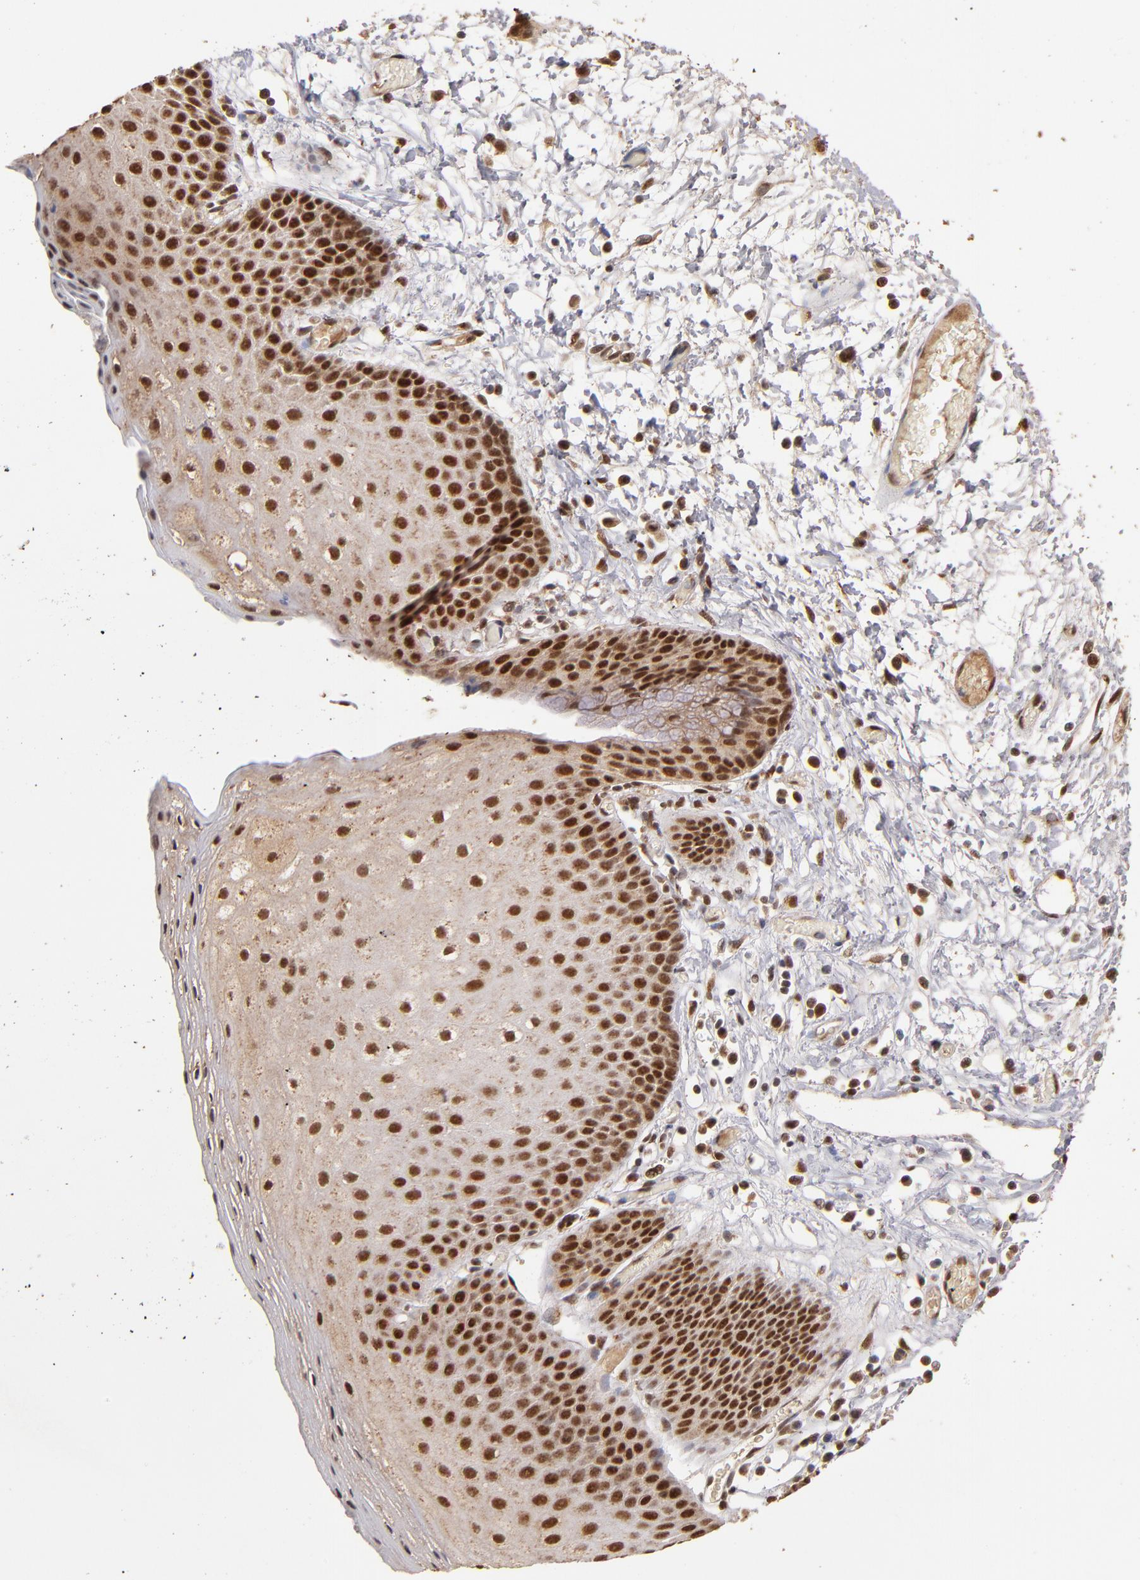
{"staining": {"intensity": "moderate", "quantity": "25%-75%", "location": "cytoplasmic/membranous,nuclear"}, "tissue": "skin", "cell_type": "Epidermal cells", "image_type": "normal", "snomed": [{"axis": "morphology", "description": "Normal tissue, NOS"}, {"axis": "morphology", "description": "Hemorrhoids"}, {"axis": "morphology", "description": "Inflammation, NOS"}, {"axis": "topography", "description": "Anal"}], "caption": "Epidermal cells show medium levels of moderate cytoplasmic/membranous,nuclear positivity in about 25%-75% of cells in unremarkable skin. (DAB IHC, brown staining for protein, blue staining for nuclei).", "gene": "EAPP", "patient": {"sex": "male", "age": 60}}